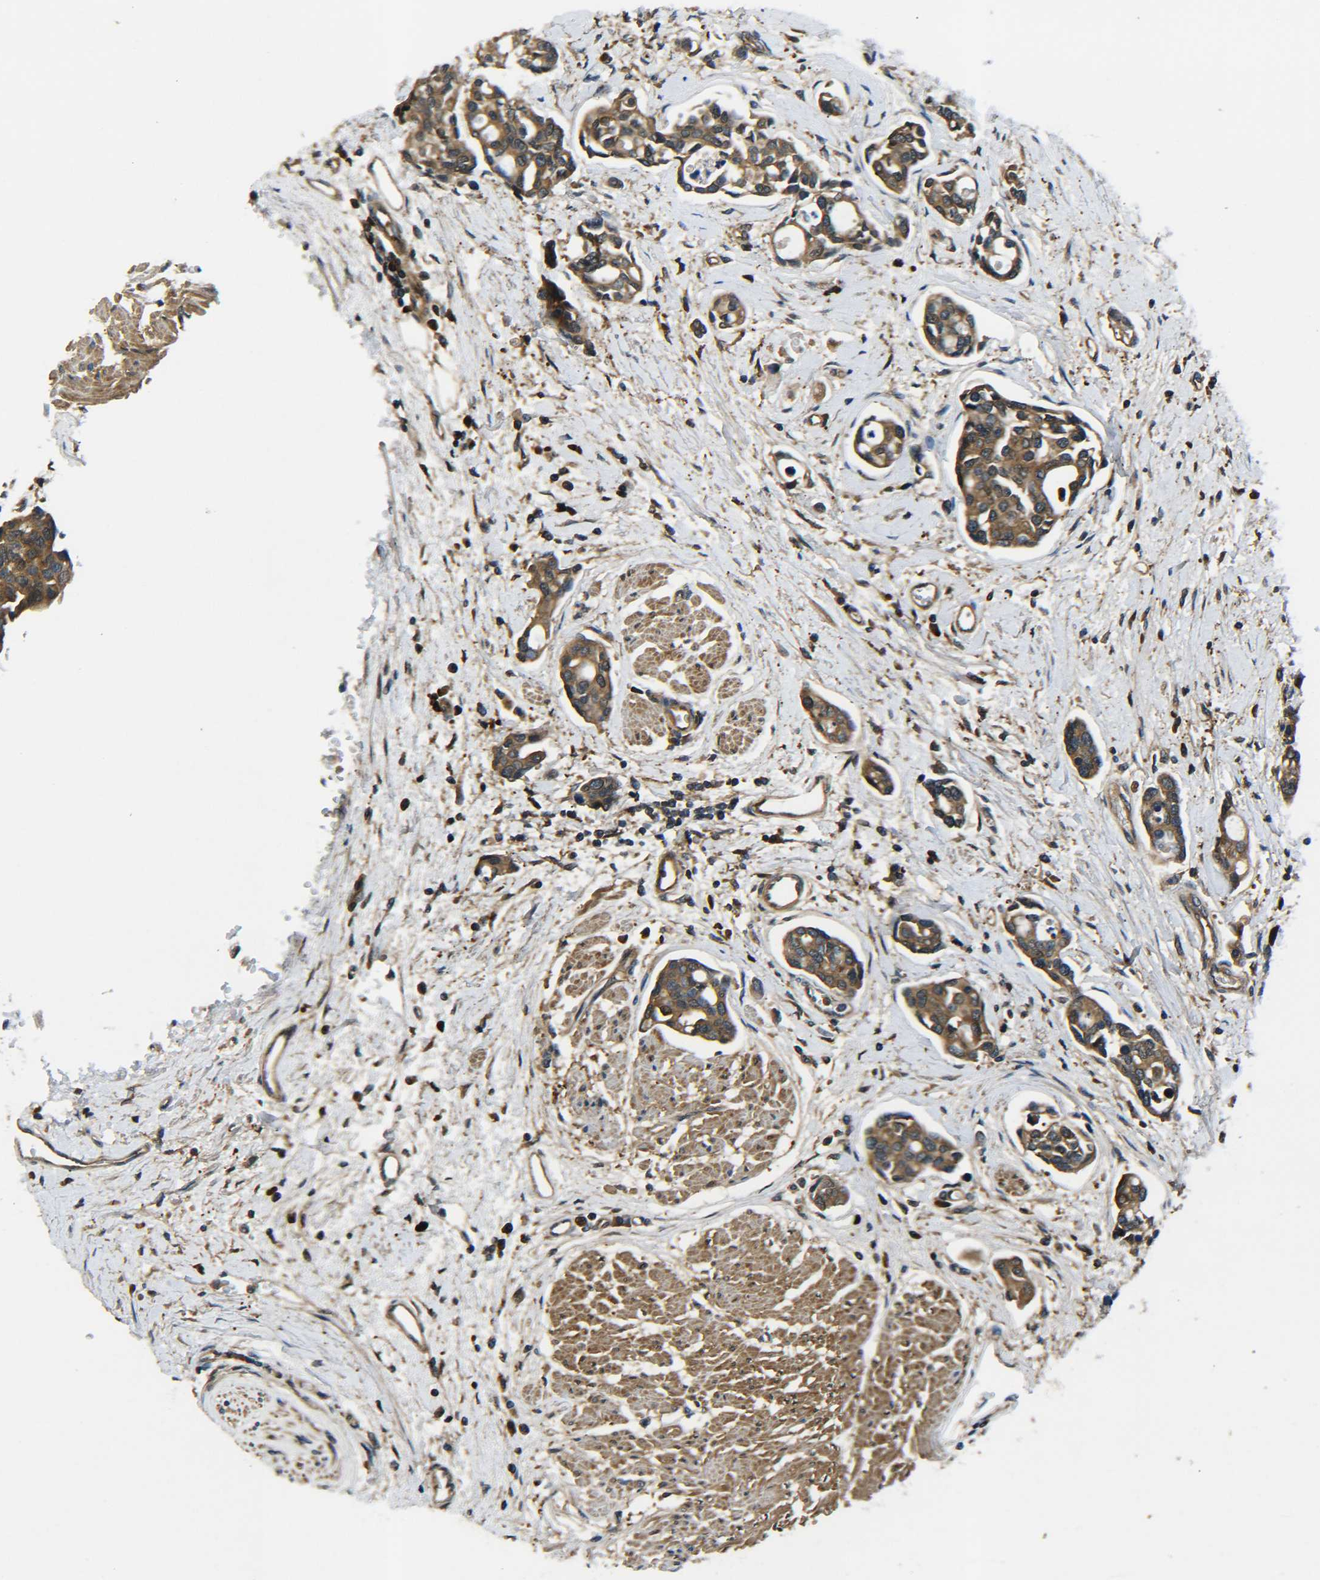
{"staining": {"intensity": "moderate", "quantity": ">75%", "location": "cytoplasmic/membranous"}, "tissue": "urothelial cancer", "cell_type": "Tumor cells", "image_type": "cancer", "snomed": [{"axis": "morphology", "description": "Urothelial carcinoma, High grade"}, {"axis": "topography", "description": "Urinary bladder"}], "caption": "An image of human urothelial cancer stained for a protein displays moderate cytoplasmic/membranous brown staining in tumor cells.", "gene": "PREB", "patient": {"sex": "male", "age": 78}}